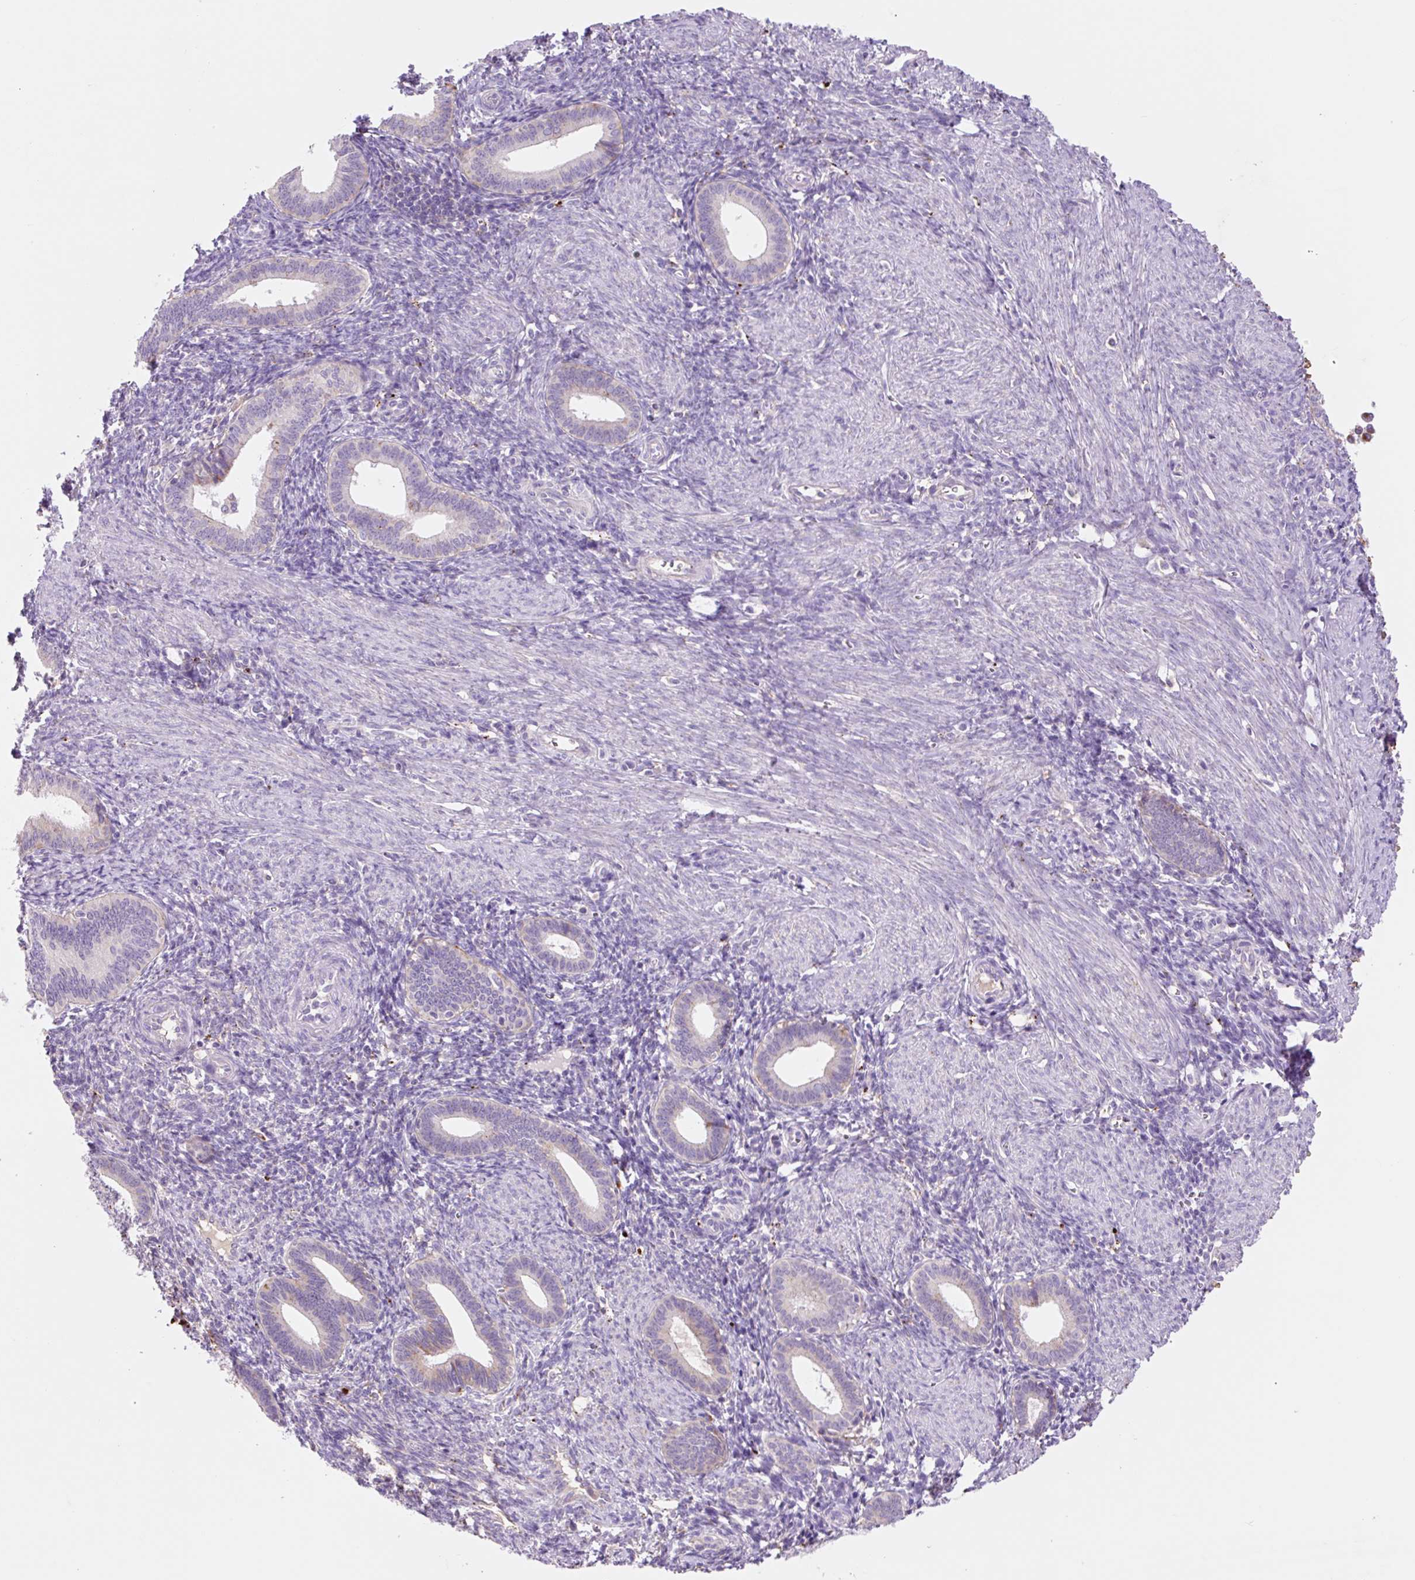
{"staining": {"intensity": "negative", "quantity": "none", "location": "none"}, "tissue": "endometrium", "cell_type": "Cells in endometrial stroma", "image_type": "normal", "snomed": [{"axis": "morphology", "description": "Normal tissue, NOS"}, {"axis": "topography", "description": "Endometrium"}], "caption": "Histopathology image shows no protein positivity in cells in endometrial stroma of unremarkable endometrium. (DAB immunohistochemistry visualized using brightfield microscopy, high magnification).", "gene": "HEXA", "patient": {"sex": "female", "age": 41}}